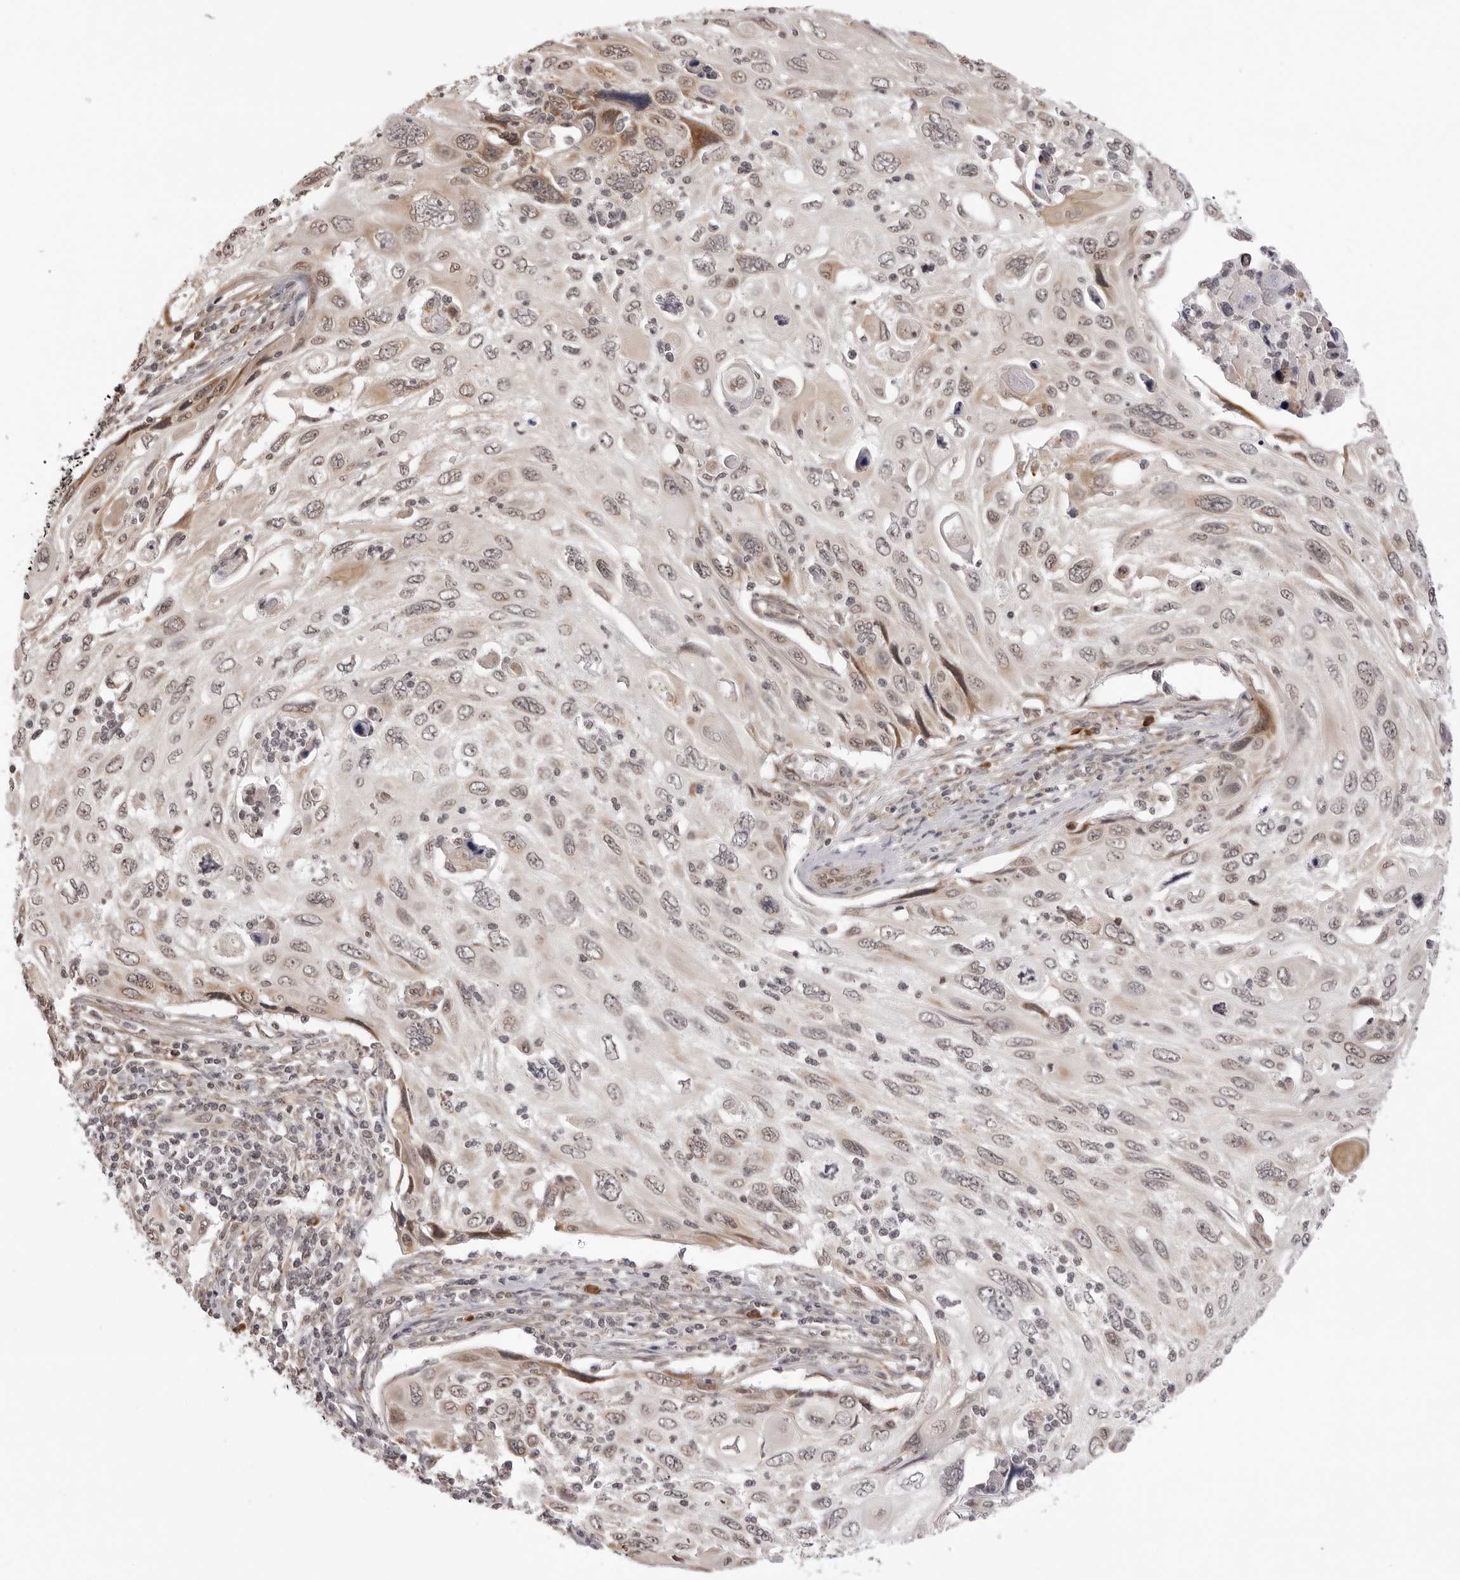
{"staining": {"intensity": "weak", "quantity": "25%-75%", "location": "cytoplasmic/membranous,nuclear"}, "tissue": "cervical cancer", "cell_type": "Tumor cells", "image_type": "cancer", "snomed": [{"axis": "morphology", "description": "Squamous cell carcinoma, NOS"}, {"axis": "topography", "description": "Cervix"}], "caption": "Immunohistochemical staining of human cervical cancer (squamous cell carcinoma) demonstrates weak cytoplasmic/membranous and nuclear protein staining in approximately 25%-75% of tumor cells.", "gene": "ZC3H11A", "patient": {"sex": "female", "age": 70}}